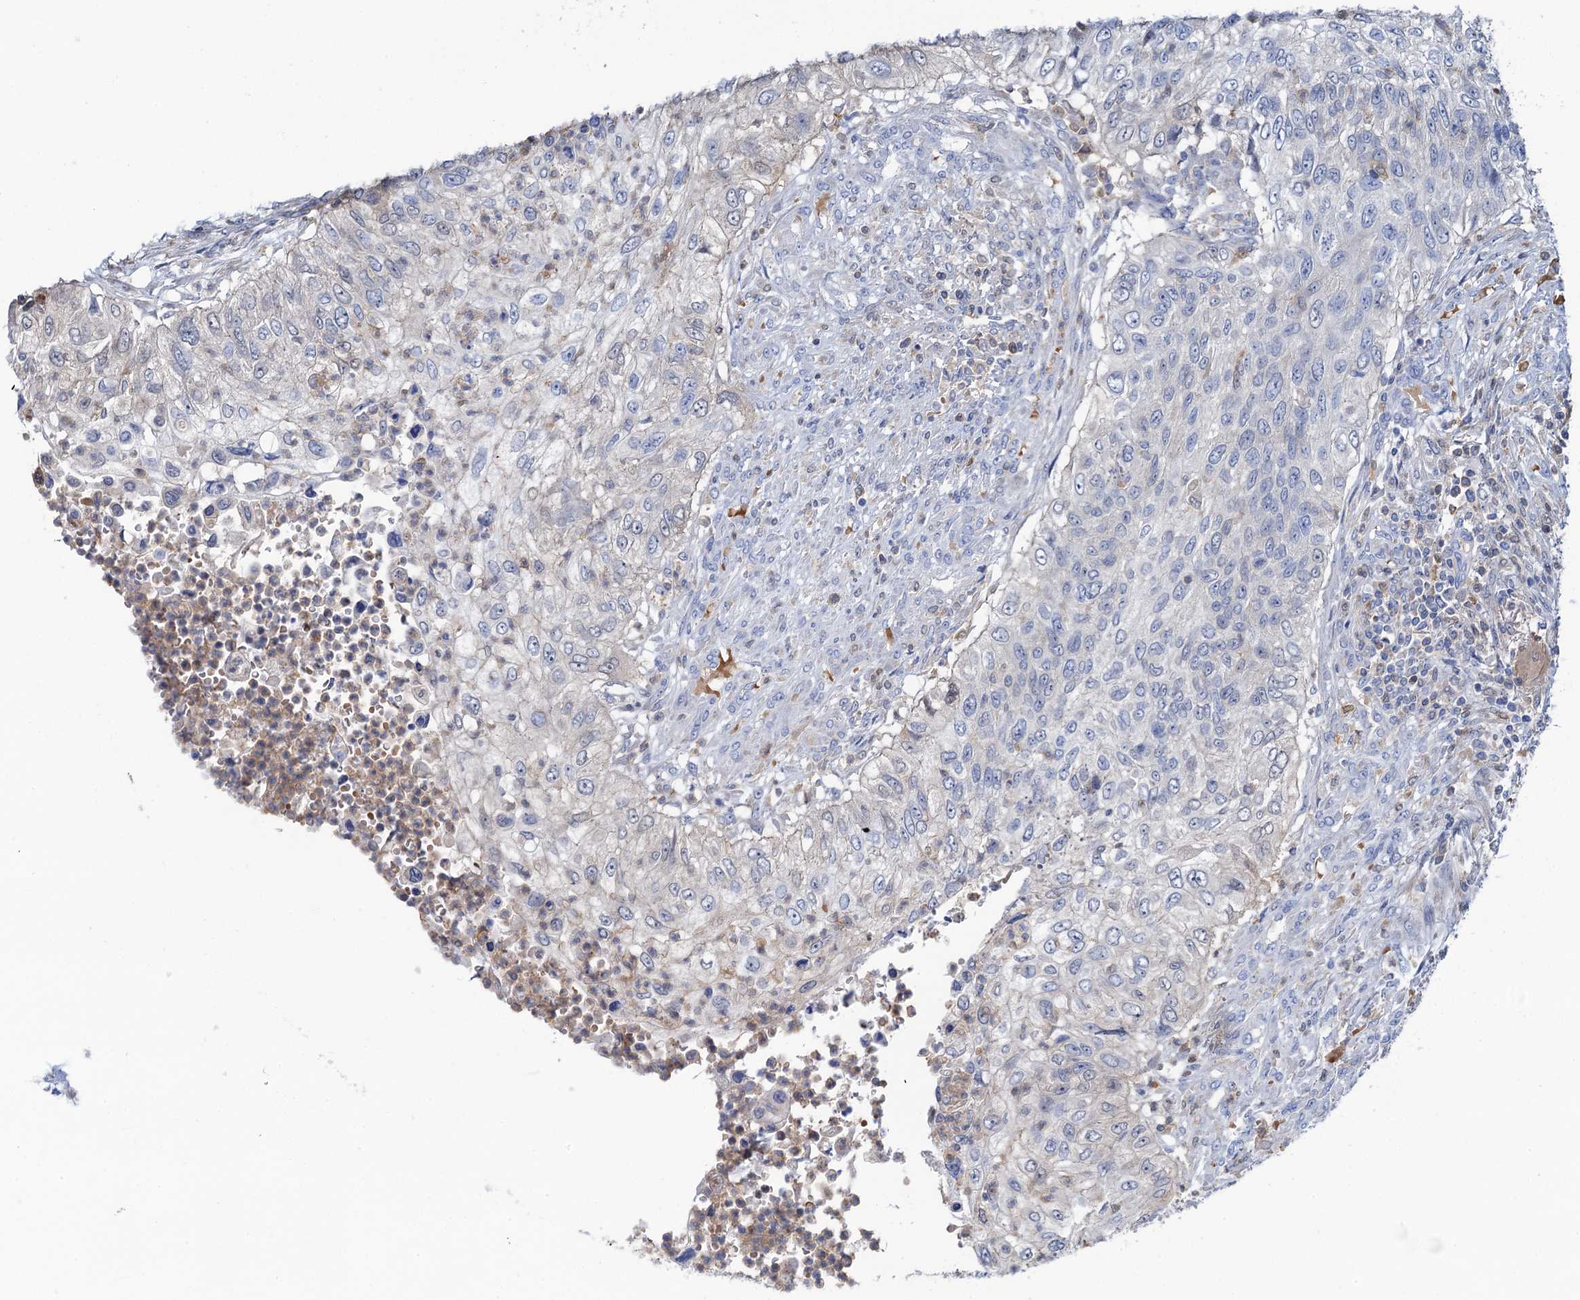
{"staining": {"intensity": "negative", "quantity": "none", "location": "none"}, "tissue": "urothelial cancer", "cell_type": "Tumor cells", "image_type": "cancer", "snomed": [{"axis": "morphology", "description": "Urothelial carcinoma, High grade"}, {"axis": "topography", "description": "Urinary bladder"}], "caption": "Immunohistochemical staining of urothelial carcinoma (high-grade) displays no significant staining in tumor cells.", "gene": "FAH", "patient": {"sex": "female", "age": 60}}